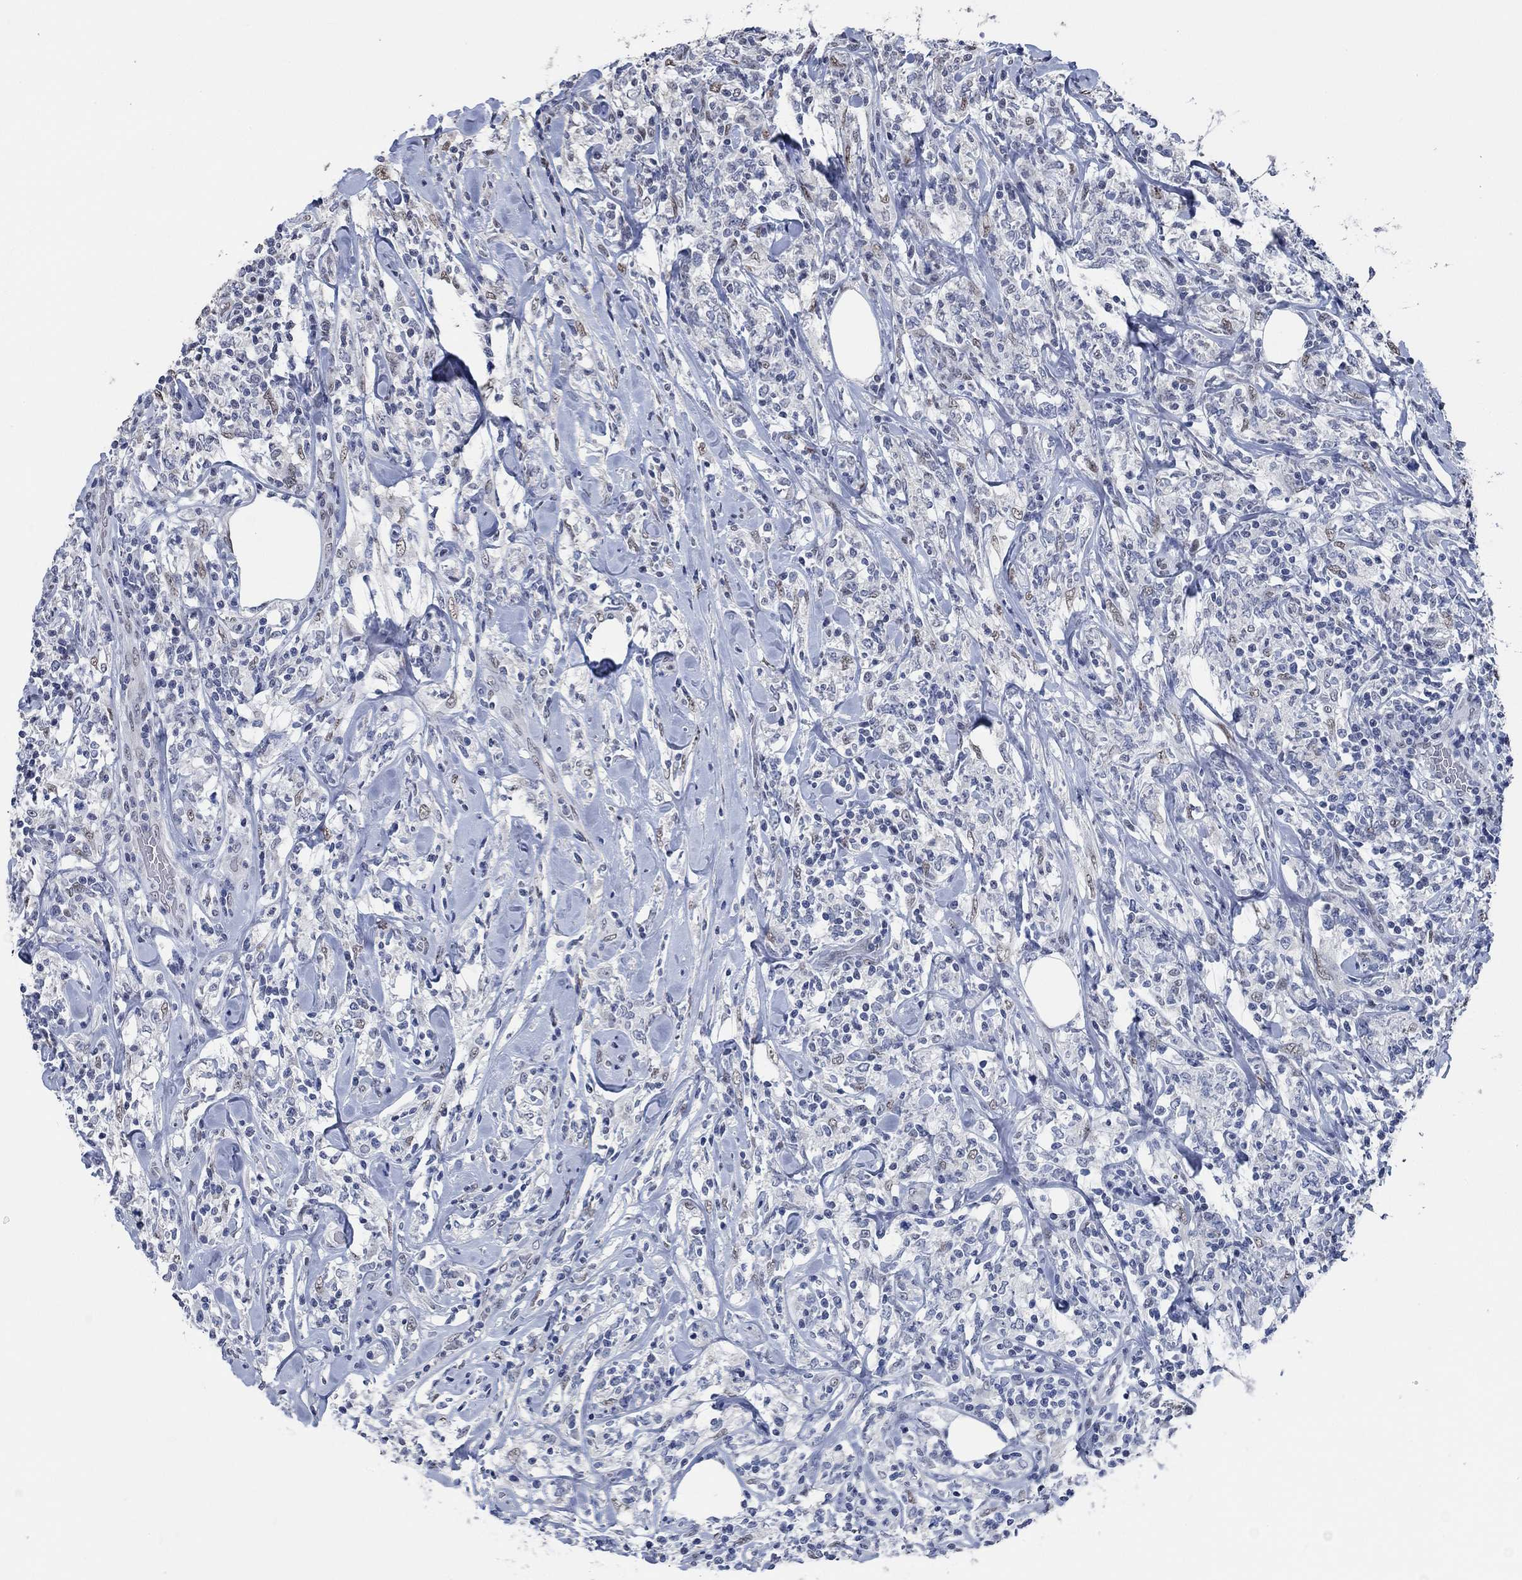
{"staining": {"intensity": "negative", "quantity": "none", "location": "none"}, "tissue": "lymphoma", "cell_type": "Tumor cells", "image_type": "cancer", "snomed": [{"axis": "morphology", "description": "Malignant lymphoma, non-Hodgkin's type, High grade"}, {"axis": "topography", "description": "Lymph node"}], "caption": "Immunohistochemical staining of high-grade malignant lymphoma, non-Hodgkin's type demonstrates no significant positivity in tumor cells.", "gene": "OBSCN", "patient": {"sex": "female", "age": 84}}